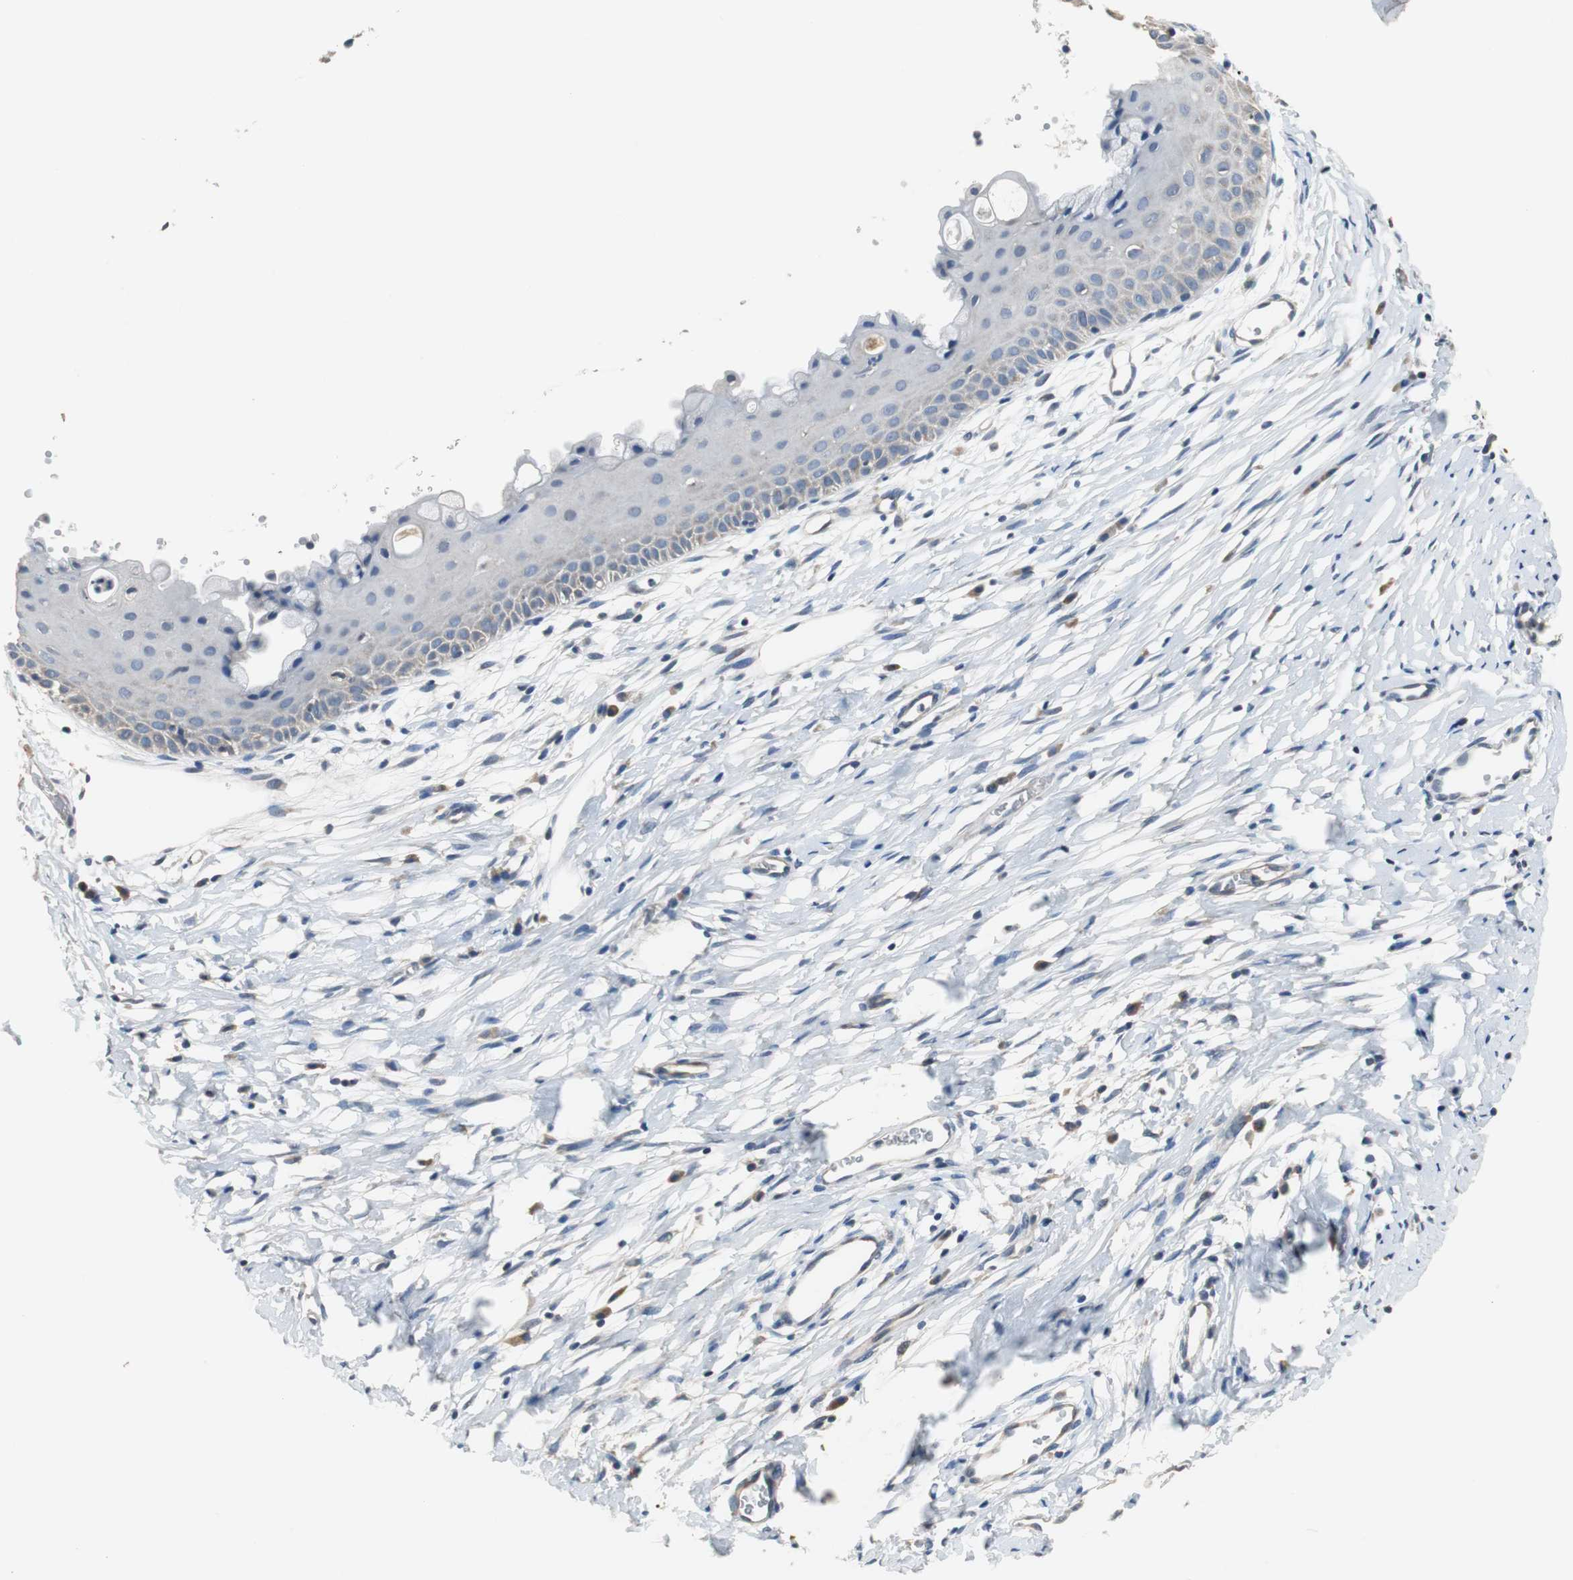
{"staining": {"intensity": "negative", "quantity": "none", "location": "none"}, "tissue": "cervix", "cell_type": "Glandular cells", "image_type": "normal", "snomed": [{"axis": "morphology", "description": "Normal tissue, NOS"}, {"axis": "topography", "description": "Cervix"}], "caption": "Immunohistochemistry photomicrograph of benign human cervix stained for a protein (brown), which reveals no staining in glandular cells.", "gene": "MTIF2", "patient": {"sex": "female", "age": 39}}